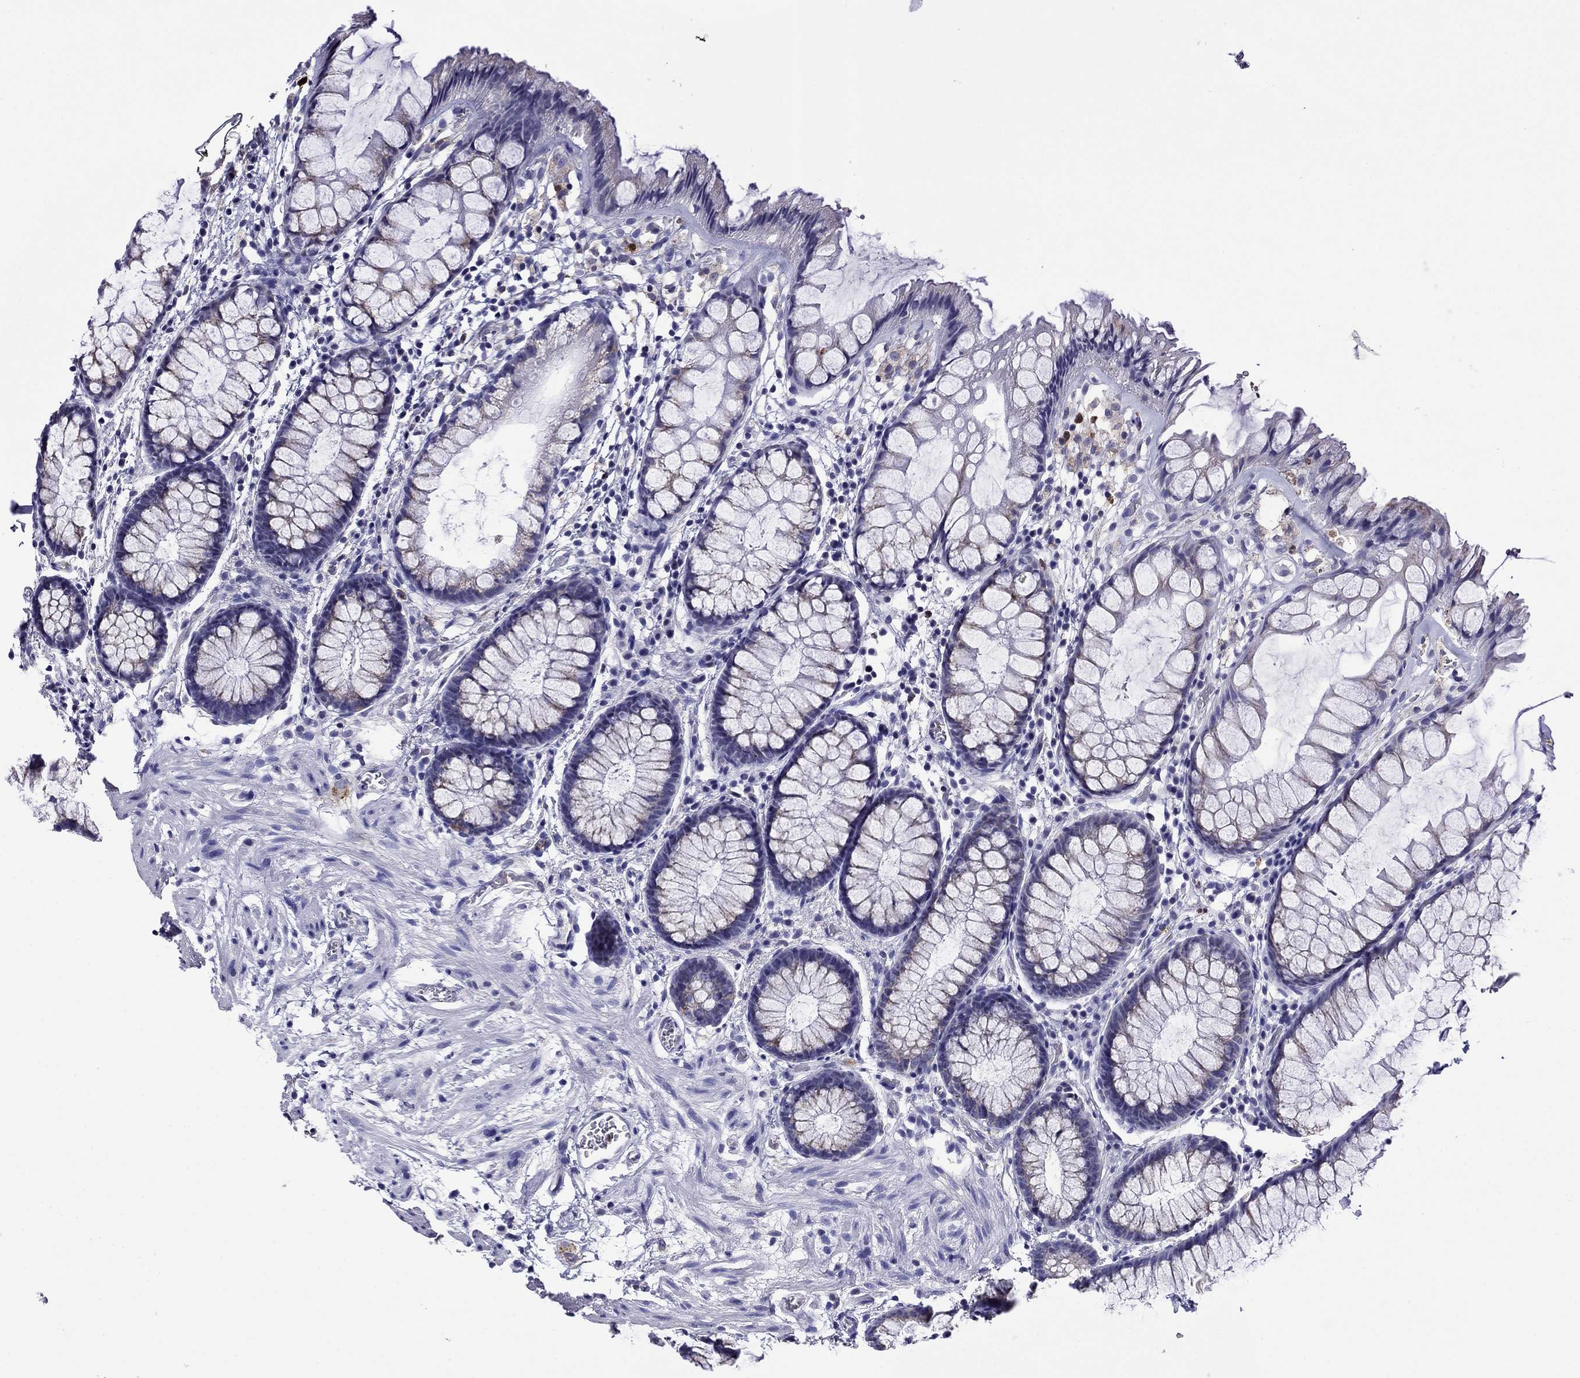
{"staining": {"intensity": "weak", "quantity": "<25%", "location": "cytoplasmic/membranous"}, "tissue": "rectum", "cell_type": "Glandular cells", "image_type": "normal", "snomed": [{"axis": "morphology", "description": "Normal tissue, NOS"}, {"axis": "topography", "description": "Rectum"}], "caption": "Normal rectum was stained to show a protein in brown. There is no significant expression in glandular cells. (DAB IHC with hematoxylin counter stain).", "gene": "SCG2", "patient": {"sex": "female", "age": 62}}